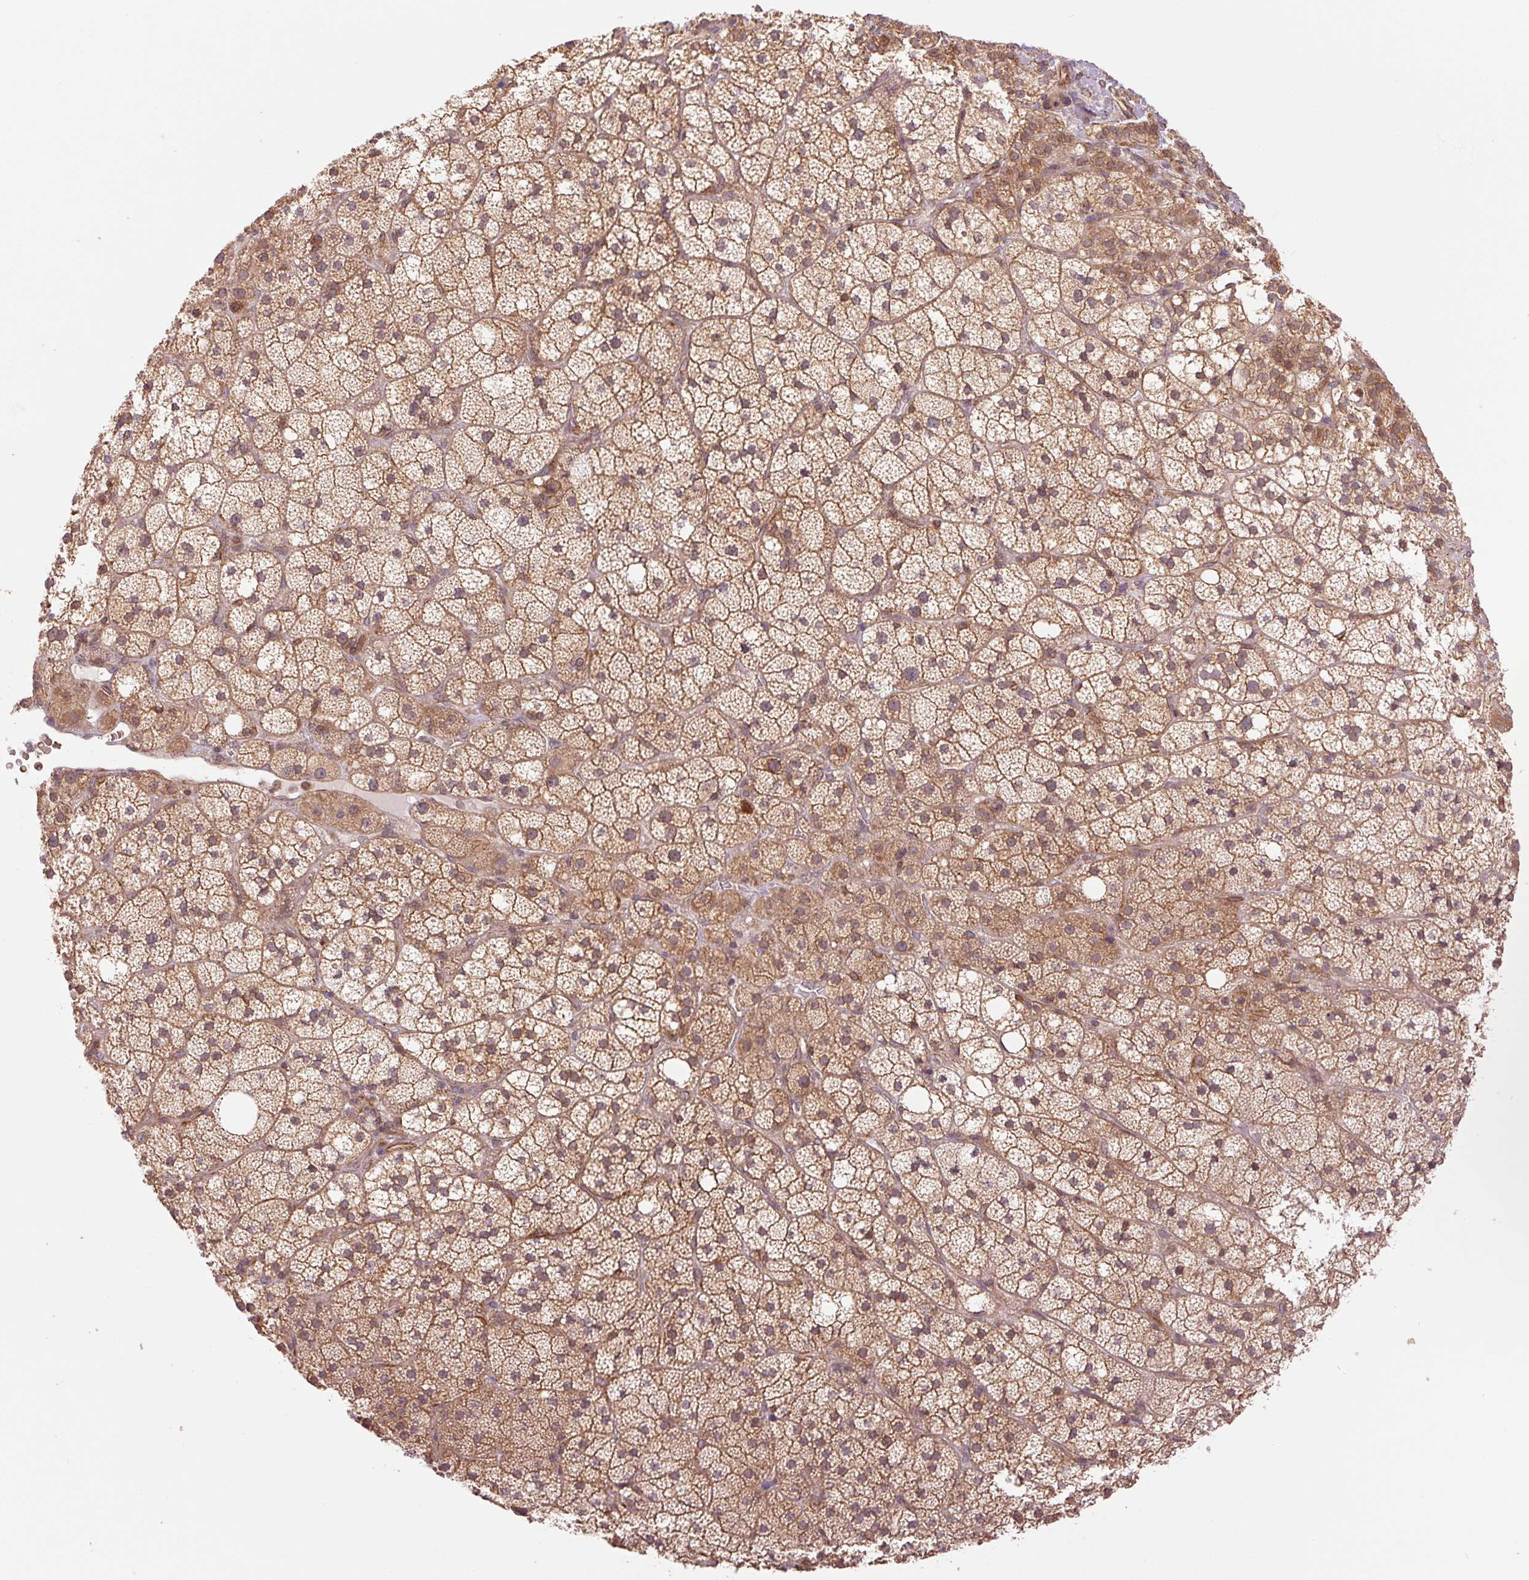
{"staining": {"intensity": "moderate", "quantity": ">75%", "location": "cytoplasmic/membranous"}, "tissue": "adrenal gland", "cell_type": "Glandular cells", "image_type": "normal", "snomed": [{"axis": "morphology", "description": "Normal tissue, NOS"}, {"axis": "topography", "description": "Adrenal gland"}], "caption": "A brown stain shows moderate cytoplasmic/membranous expression of a protein in glandular cells of benign adrenal gland. (DAB (3,3'-diaminobenzidine) IHC with brightfield microscopy, high magnification).", "gene": "STARD7", "patient": {"sex": "male", "age": 53}}